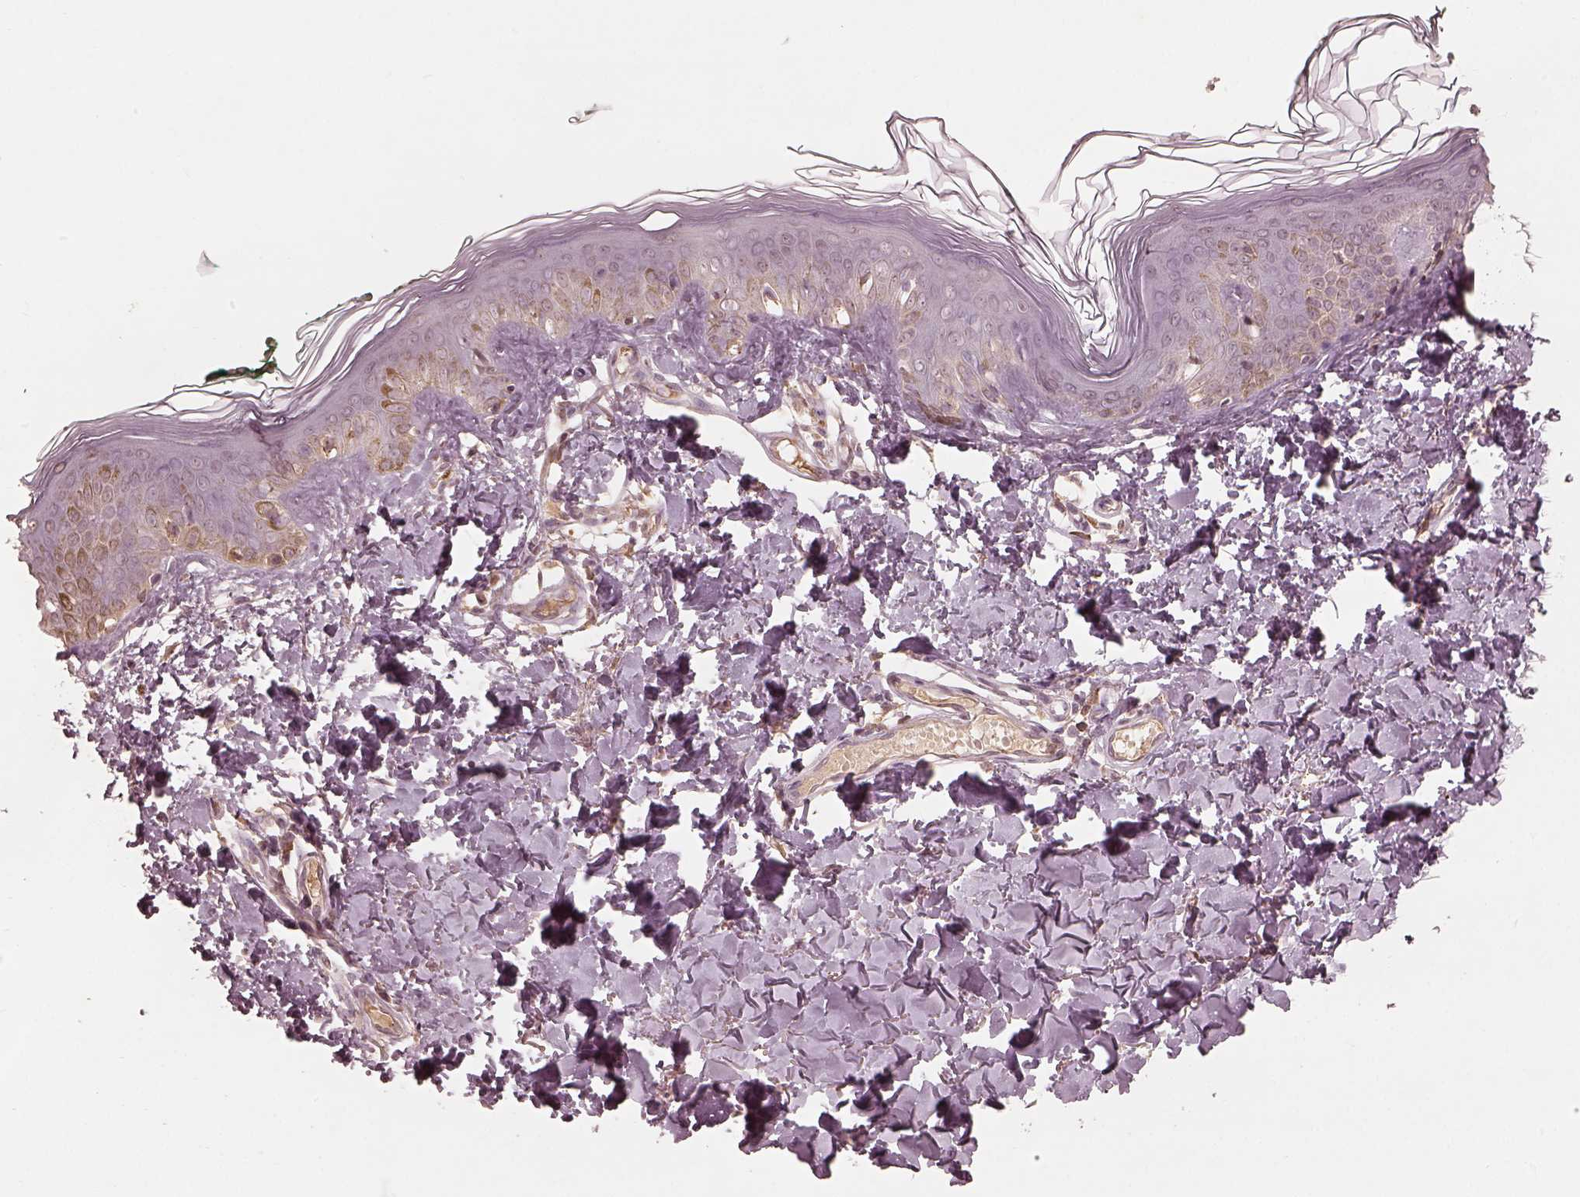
{"staining": {"intensity": "negative", "quantity": "none", "location": "none"}, "tissue": "skin", "cell_type": "Fibroblasts", "image_type": "normal", "snomed": [{"axis": "morphology", "description": "Normal tissue, NOS"}, {"axis": "topography", "description": "Skin"}, {"axis": "topography", "description": "Peripheral nerve tissue"}], "caption": "DAB (3,3'-diaminobenzidine) immunohistochemical staining of benign human skin displays no significant expression in fibroblasts. (Immunohistochemistry, brightfield microscopy, high magnification).", "gene": "CALR3", "patient": {"sex": "female", "age": 45}}